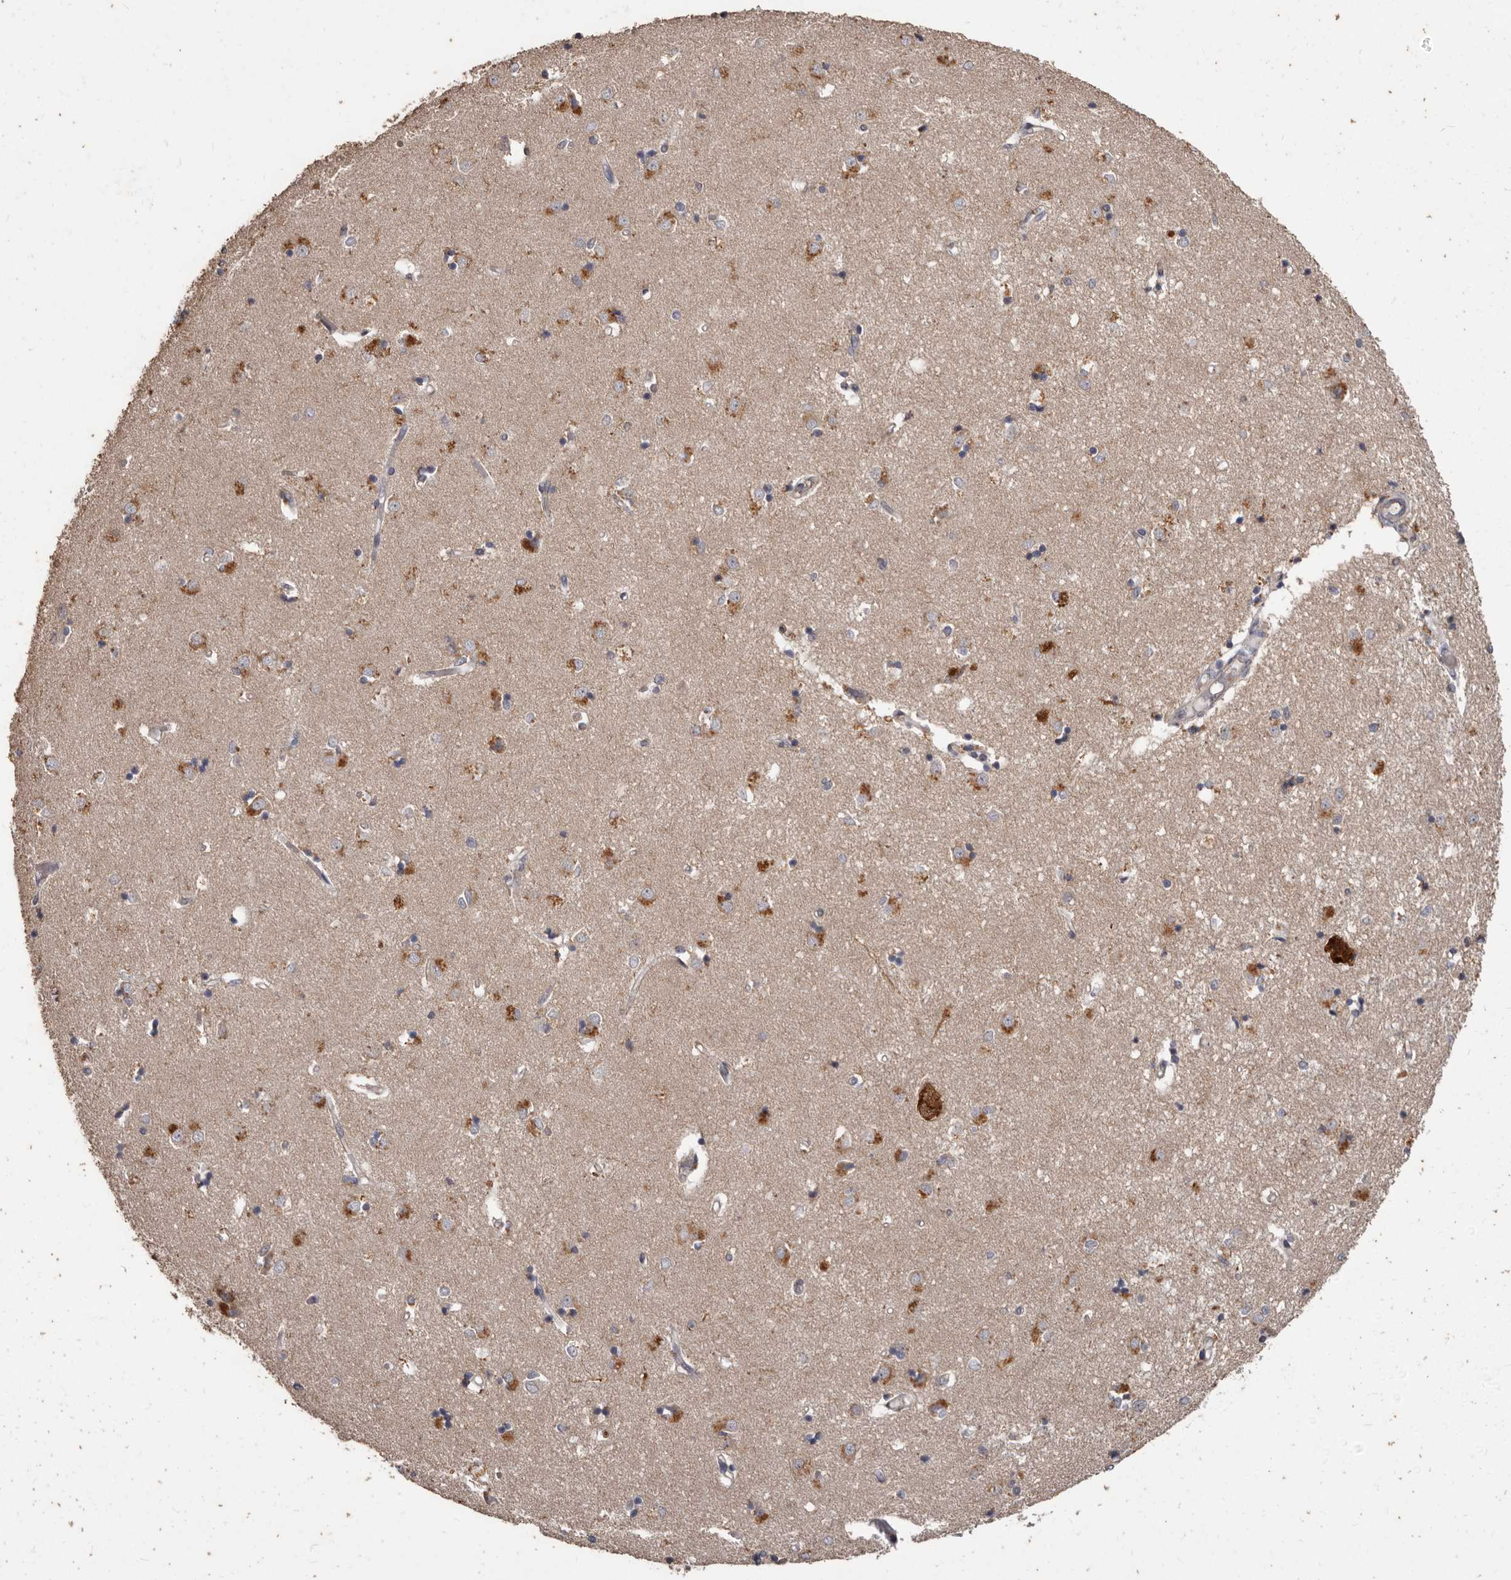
{"staining": {"intensity": "negative", "quantity": "none", "location": "none"}, "tissue": "caudate", "cell_type": "Glial cells", "image_type": "normal", "snomed": [{"axis": "morphology", "description": "Normal tissue, NOS"}, {"axis": "topography", "description": "Lateral ventricle wall"}], "caption": "High power microscopy image of an immunohistochemistry image of unremarkable caudate, revealing no significant expression in glial cells.", "gene": "ACLY", "patient": {"sex": "male", "age": 45}}